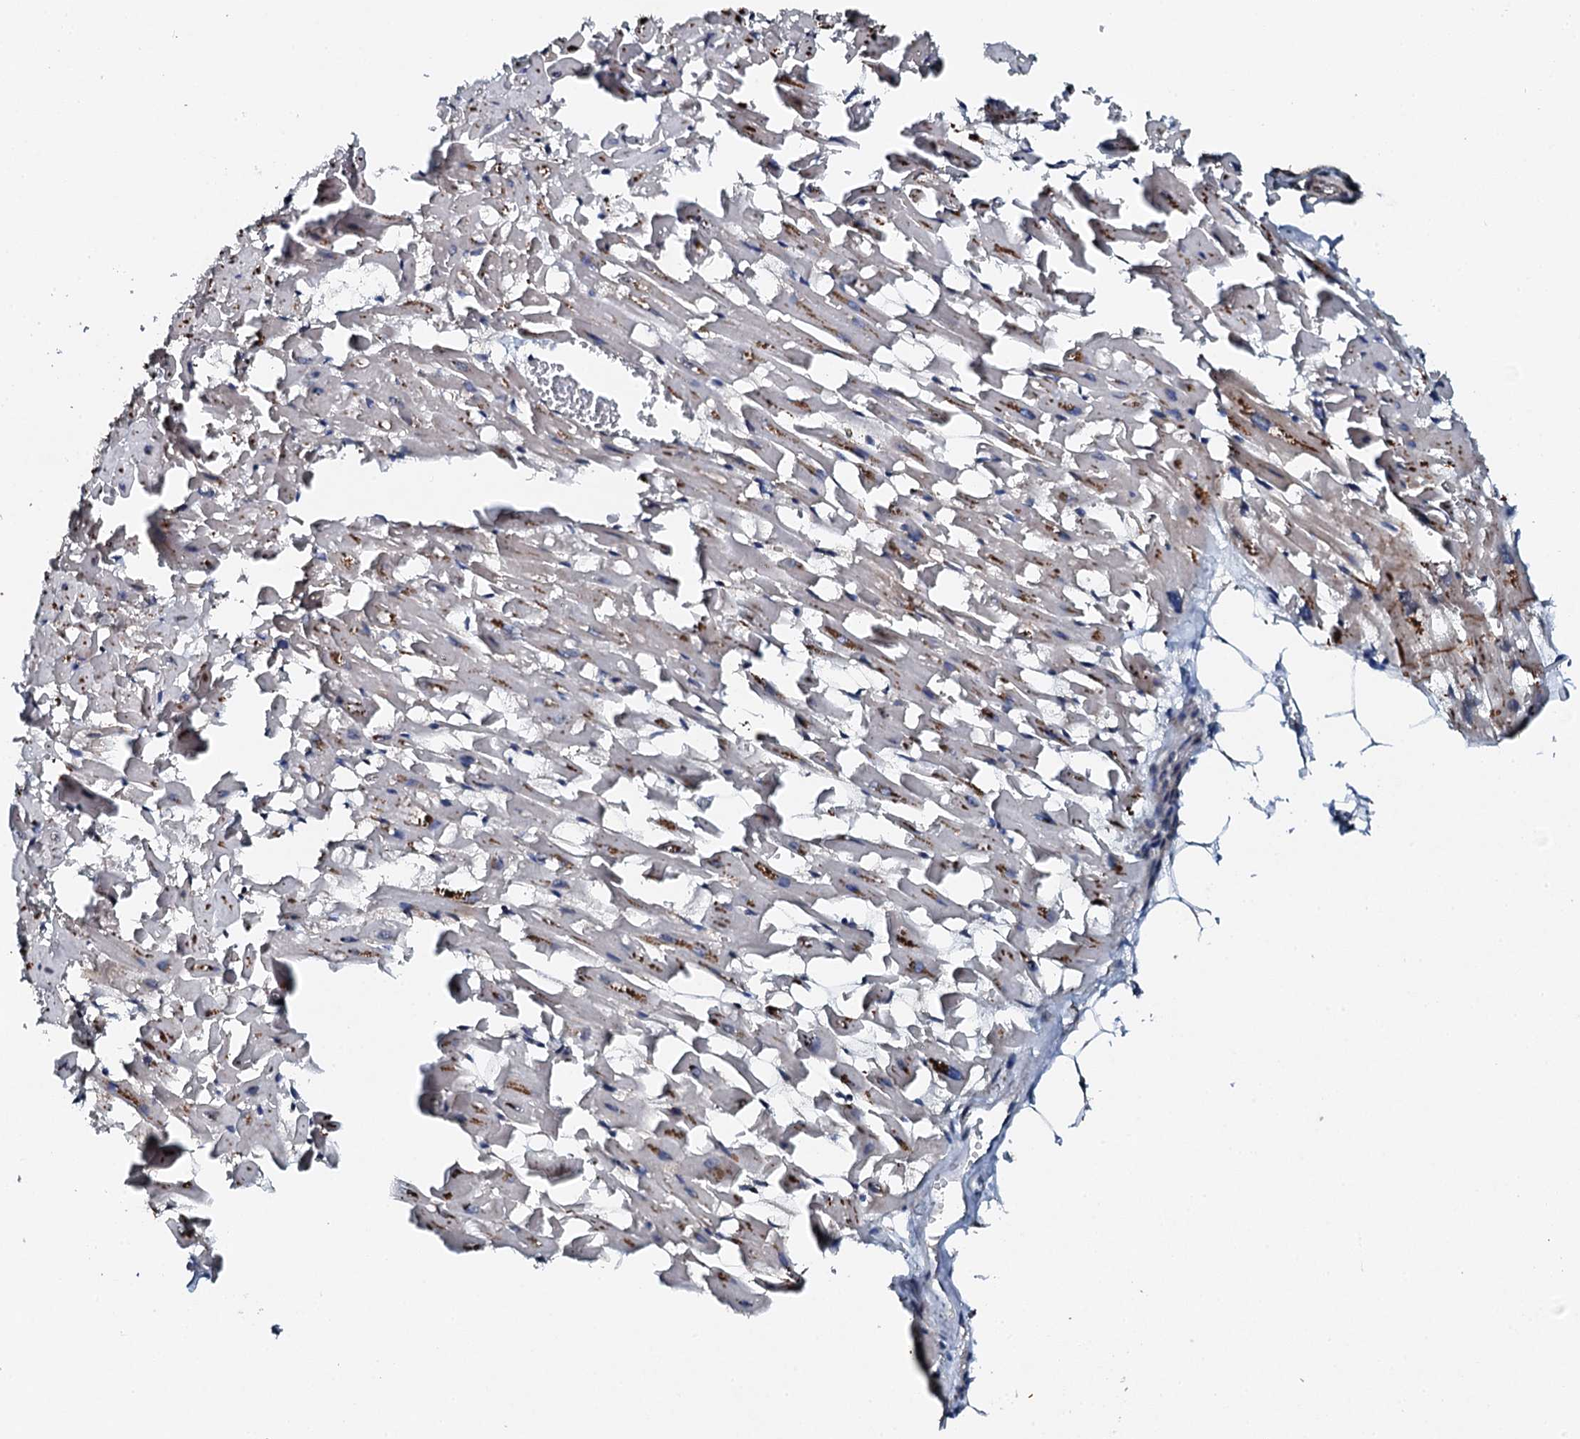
{"staining": {"intensity": "moderate", "quantity": "<25%", "location": "cytoplasmic/membranous"}, "tissue": "heart muscle", "cell_type": "Cardiomyocytes", "image_type": "normal", "snomed": [{"axis": "morphology", "description": "Normal tissue, NOS"}, {"axis": "topography", "description": "Heart"}], "caption": "Immunohistochemistry of unremarkable human heart muscle shows low levels of moderate cytoplasmic/membranous expression in about <25% of cardiomyocytes. (brown staining indicates protein expression, while blue staining denotes nuclei).", "gene": "FLYWCH1", "patient": {"sex": "female", "age": 64}}